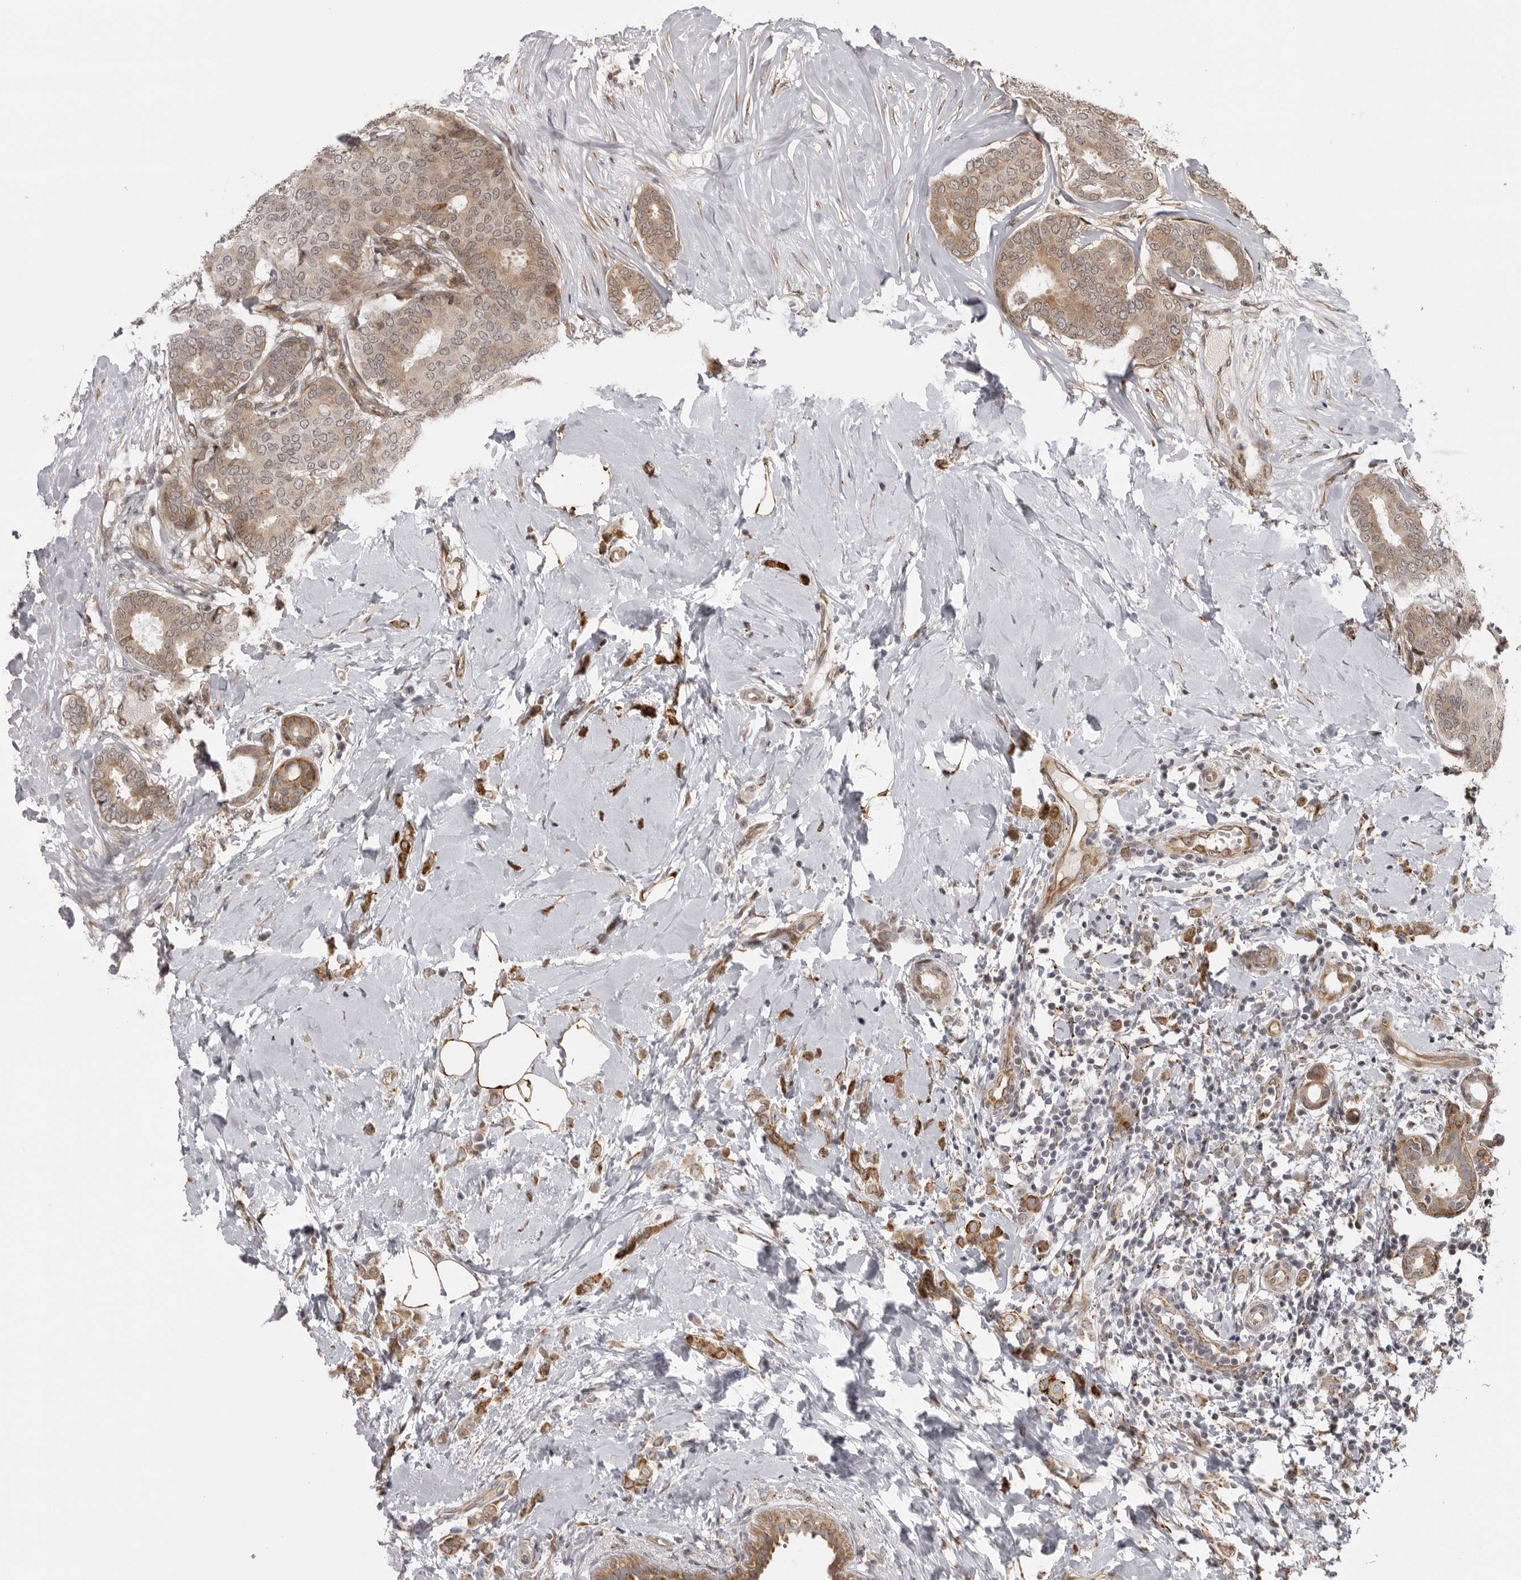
{"staining": {"intensity": "moderate", "quantity": ">75%", "location": "cytoplasmic/membranous"}, "tissue": "breast cancer", "cell_type": "Tumor cells", "image_type": "cancer", "snomed": [{"axis": "morphology", "description": "Lobular carcinoma"}, {"axis": "topography", "description": "Breast"}], "caption": "Protein expression analysis of human lobular carcinoma (breast) reveals moderate cytoplasmic/membranous positivity in approximately >75% of tumor cells.", "gene": "DNAH14", "patient": {"sex": "female", "age": 47}}